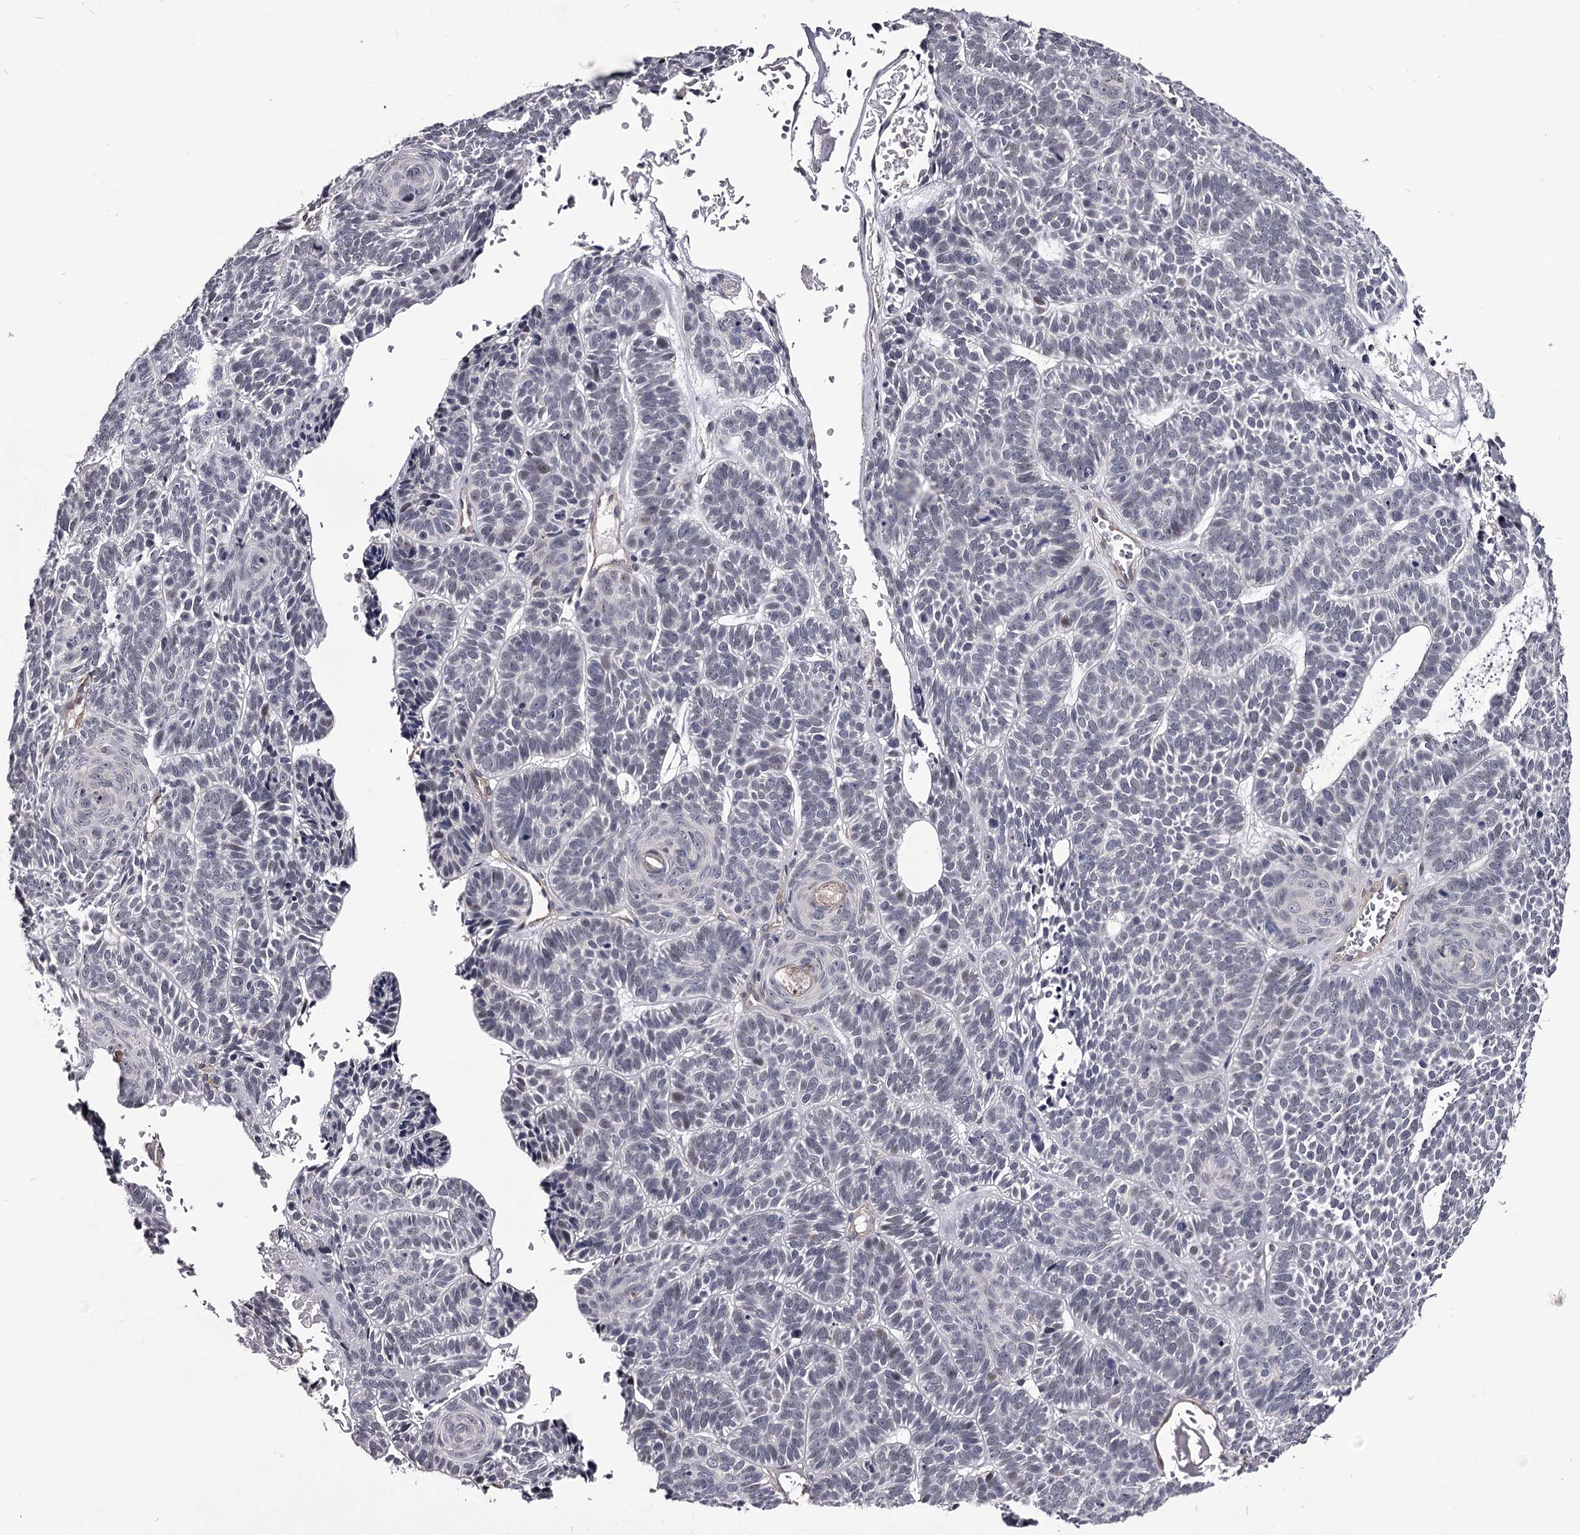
{"staining": {"intensity": "negative", "quantity": "none", "location": "none"}, "tissue": "skin cancer", "cell_type": "Tumor cells", "image_type": "cancer", "snomed": [{"axis": "morphology", "description": "Basal cell carcinoma"}, {"axis": "topography", "description": "Skin"}], "caption": "A high-resolution histopathology image shows immunohistochemistry (IHC) staining of skin cancer (basal cell carcinoma), which displays no significant positivity in tumor cells.", "gene": "OVOL2", "patient": {"sex": "male", "age": 85}}